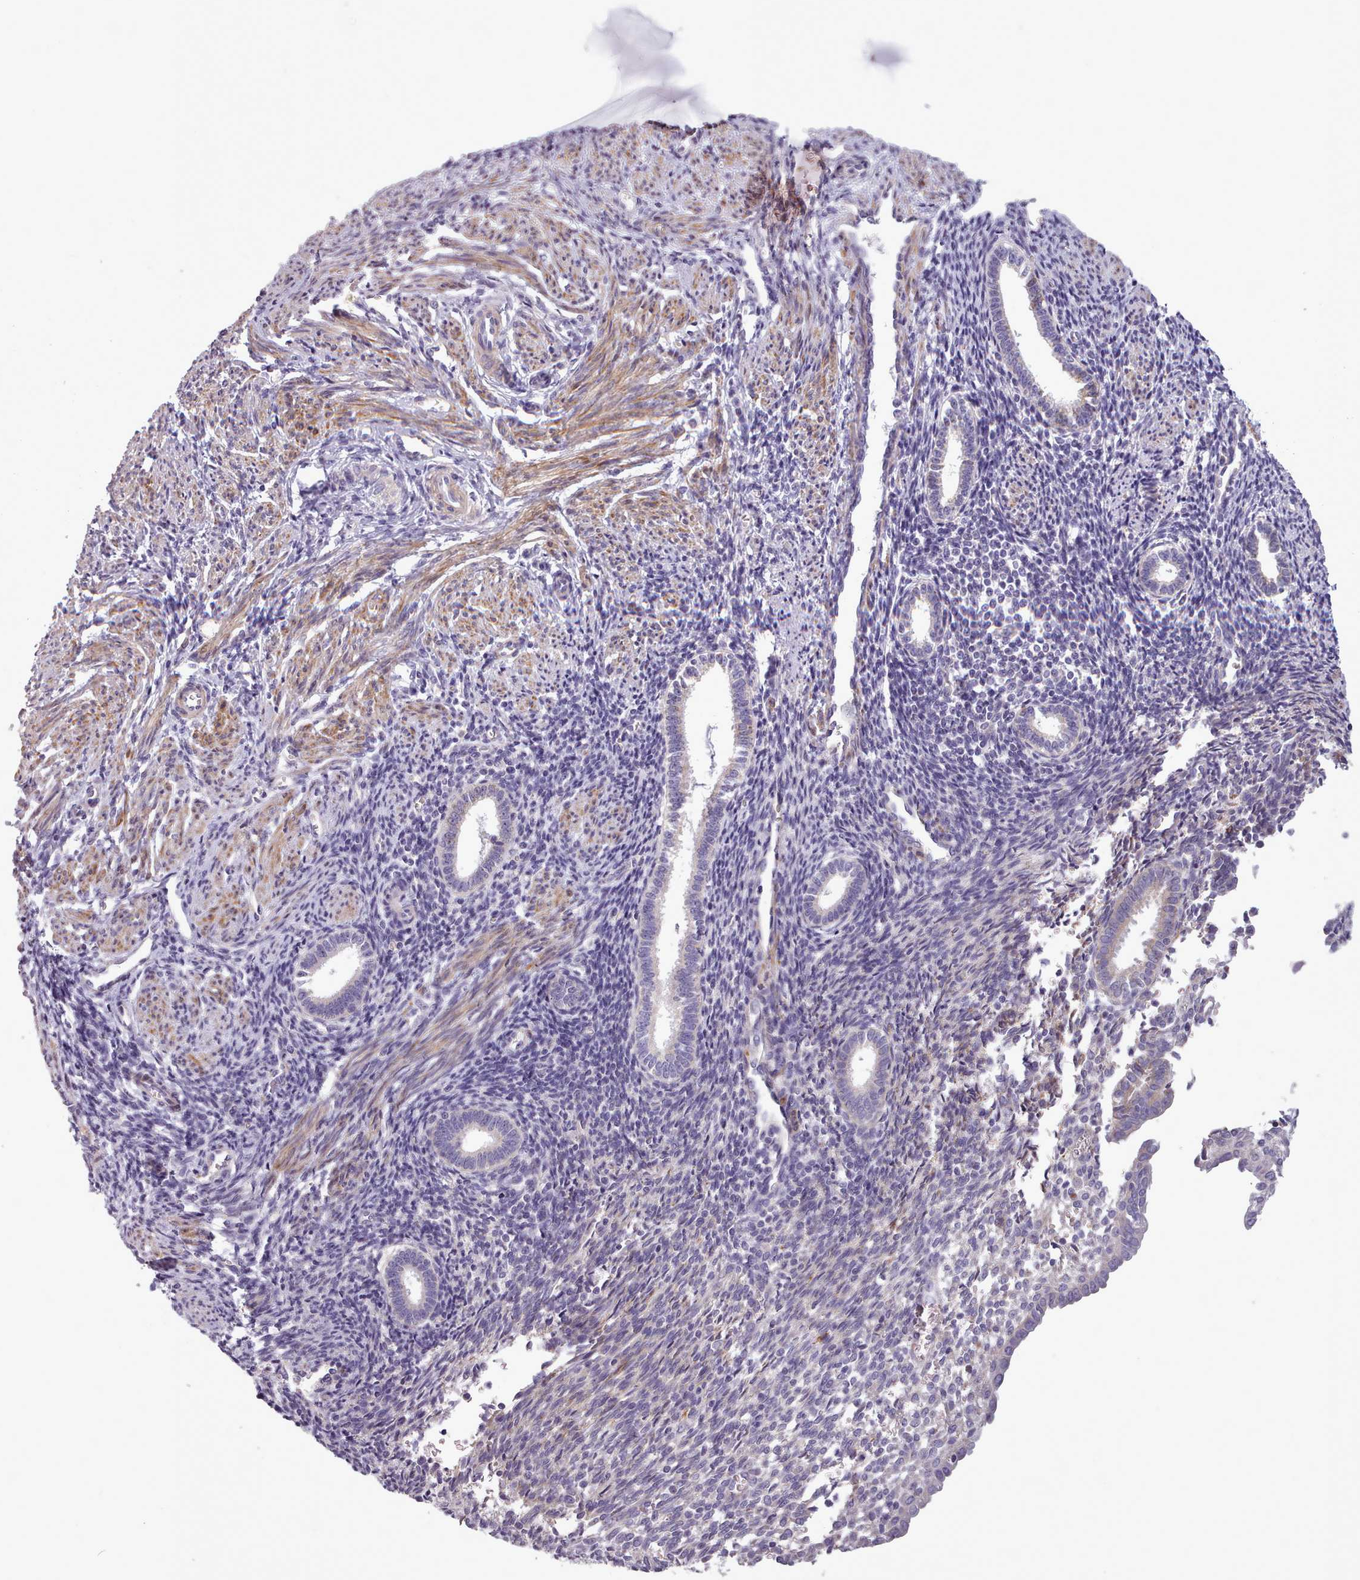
{"staining": {"intensity": "negative", "quantity": "none", "location": "none"}, "tissue": "endometrium", "cell_type": "Cells in endometrial stroma", "image_type": "normal", "snomed": [{"axis": "morphology", "description": "Normal tissue, NOS"}, {"axis": "topography", "description": "Endometrium"}], "caption": "Immunohistochemistry (IHC) of normal human endometrium exhibits no staining in cells in endometrial stroma.", "gene": "AVL9", "patient": {"sex": "female", "age": 32}}